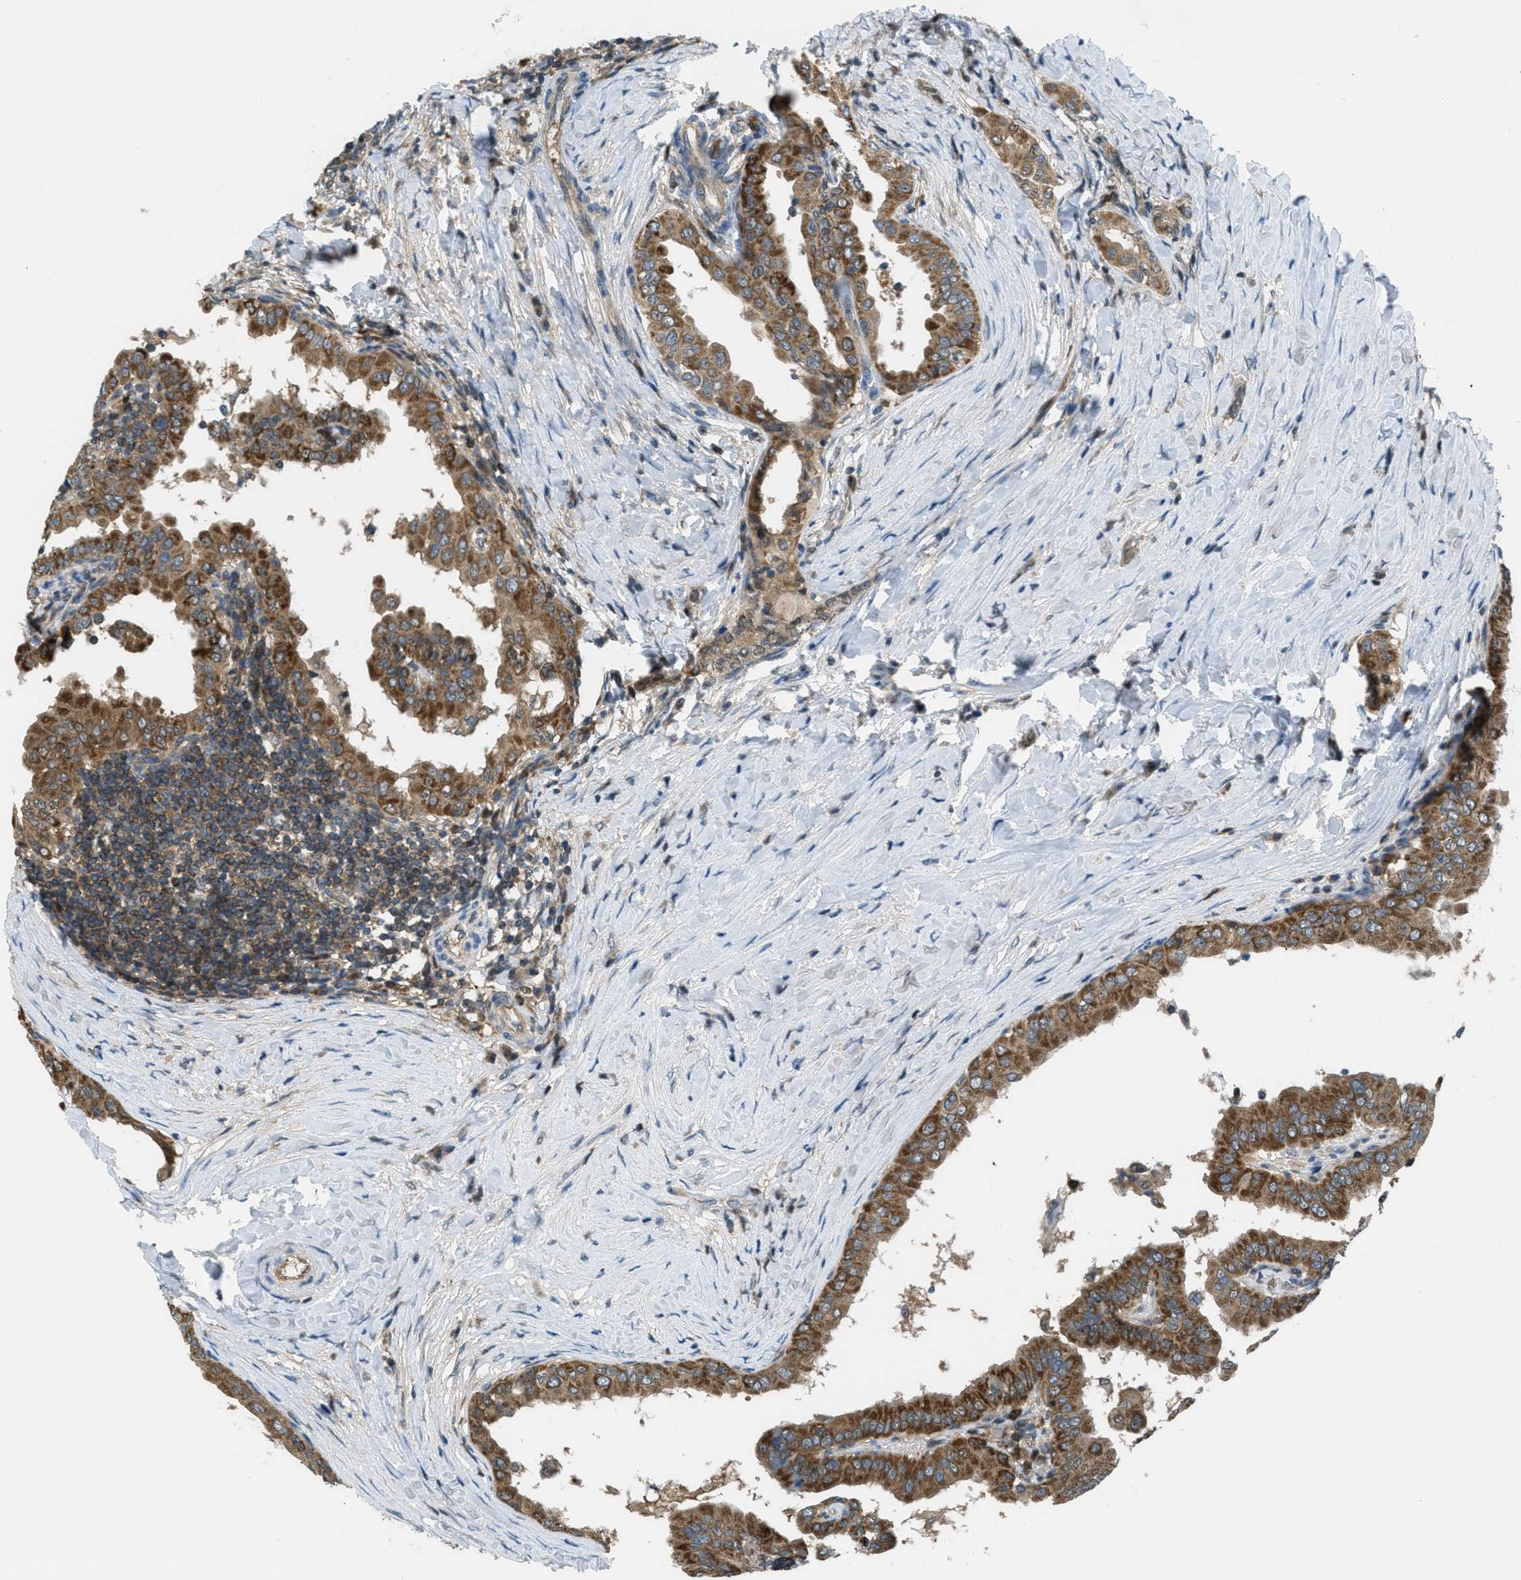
{"staining": {"intensity": "strong", "quantity": ">75%", "location": "cytoplasmic/membranous"}, "tissue": "thyroid cancer", "cell_type": "Tumor cells", "image_type": "cancer", "snomed": [{"axis": "morphology", "description": "Papillary adenocarcinoma, NOS"}, {"axis": "topography", "description": "Thyroid gland"}], "caption": "A high amount of strong cytoplasmic/membranous expression is present in about >75% of tumor cells in thyroid papillary adenocarcinoma tissue.", "gene": "PIP5K1C", "patient": {"sex": "male", "age": 33}}